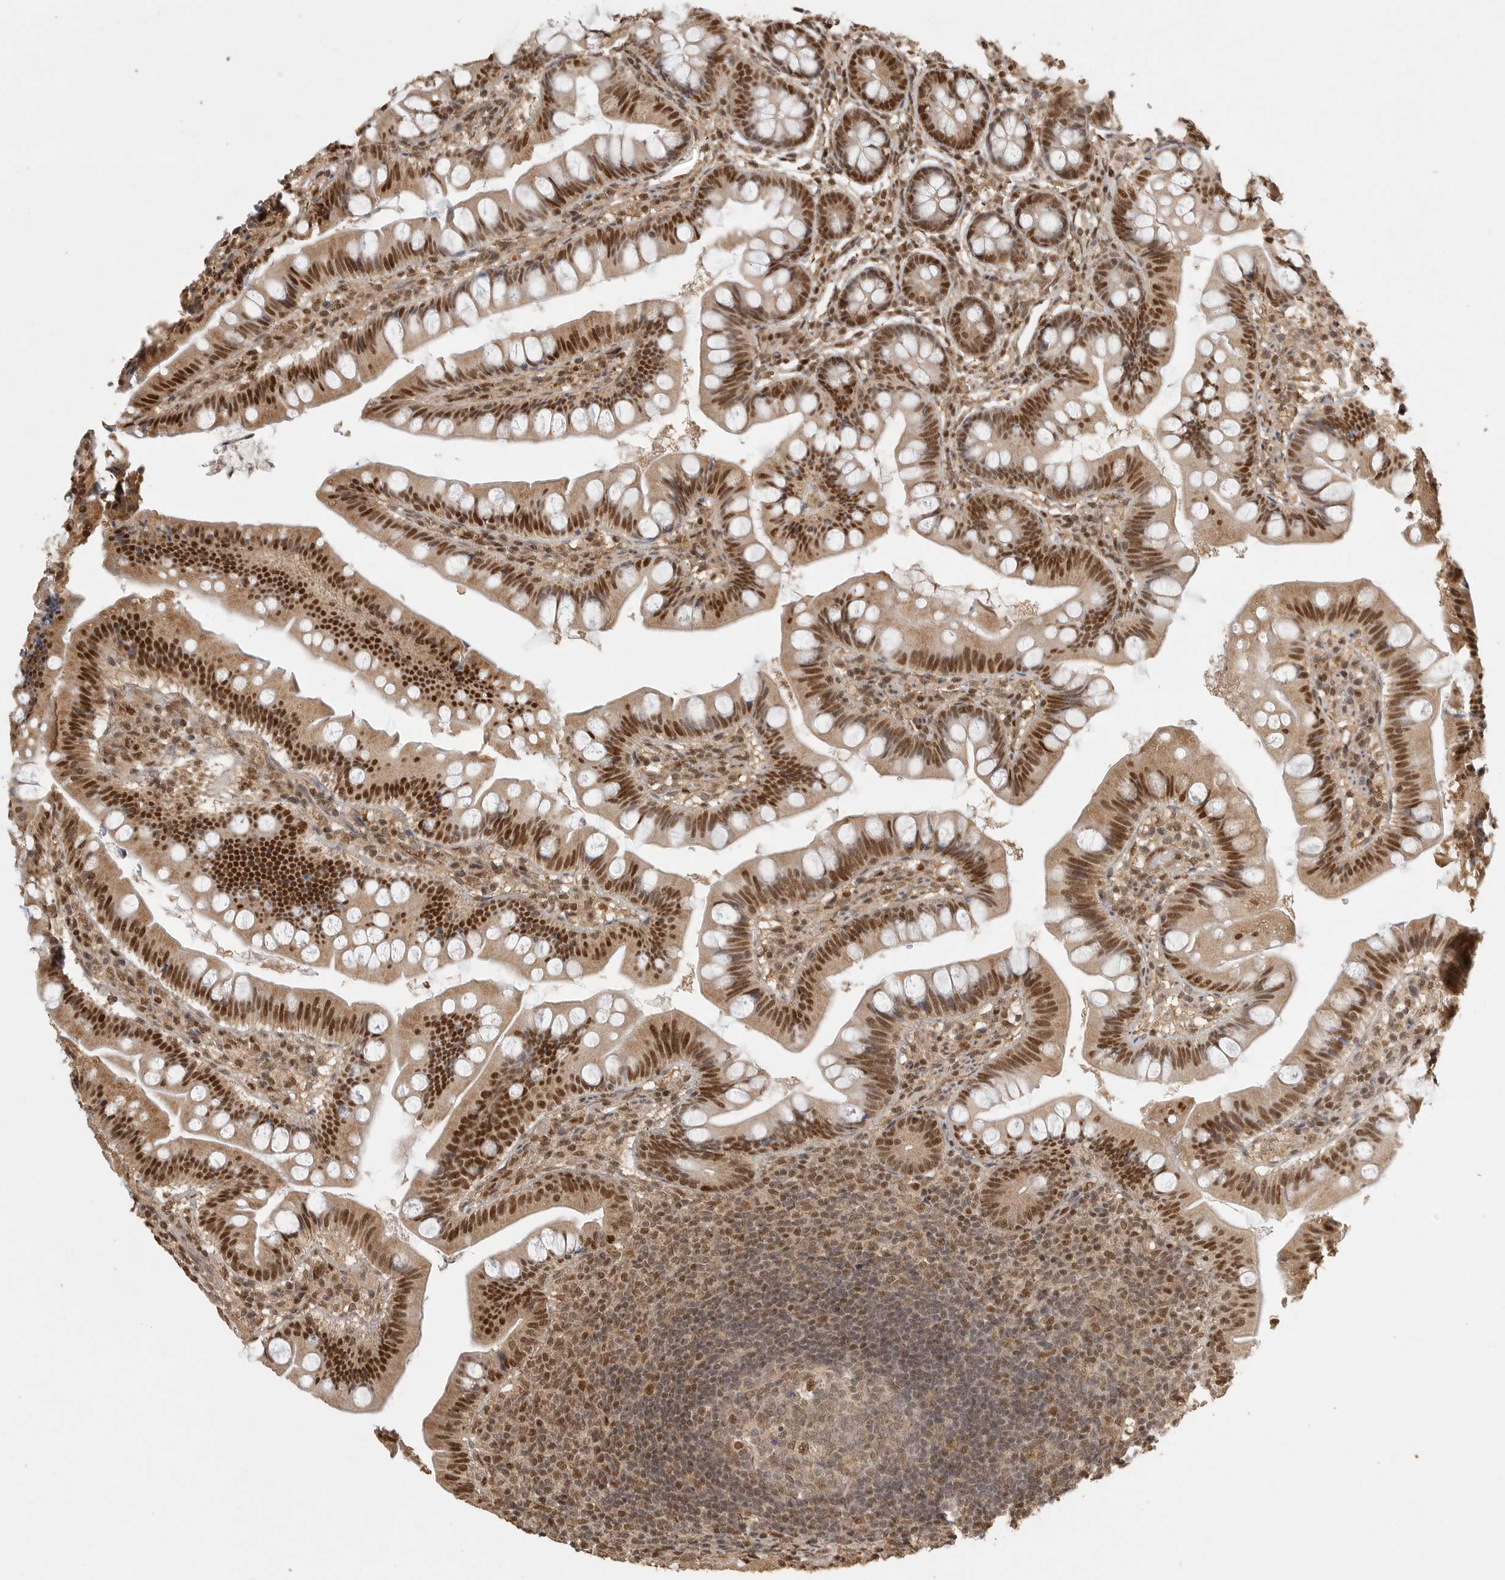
{"staining": {"intensity": "strong", "quantity": ">75%", "location": "cytoplasmic/membranous,nuclear"}, "tissue": "small intestine", "cell_type": "Glandular cells", "image_type": "normal", "snomed": [{"axis": "morphology", "description": "Normal tissue, NOS"}, {"axis": "topography", "description": "Small intestine"}], "caption": "Protein analysis of benign small intestine demonstrates strong cytoplasmic/membranous,nuclear staining in about >75% of glandular cells.", "gene": "DFFA", "patient": {"sex": "male", "age": 7}}